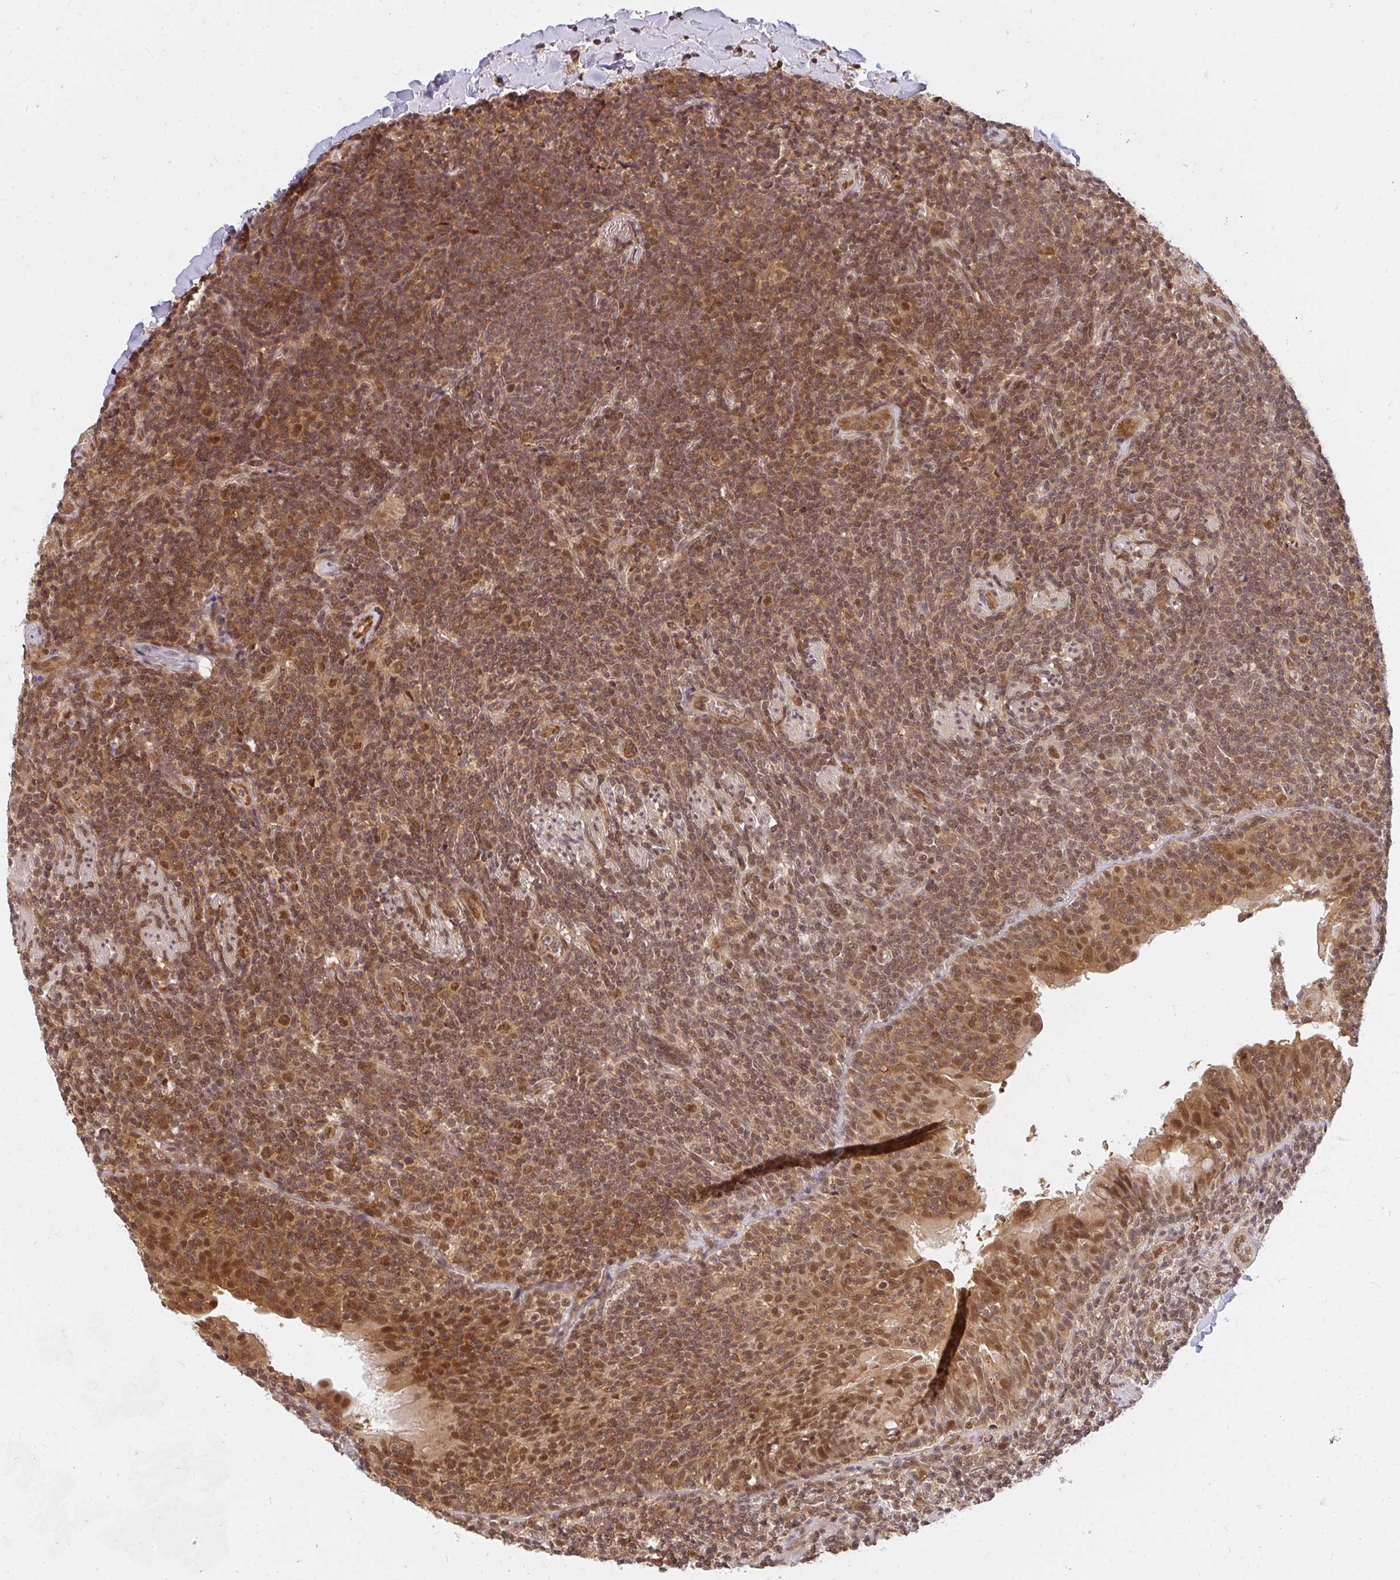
{"staining": {"intensity": "moderate", "quantity": ">75%", "location": "cytoplasmic/membranous,nuclear"}, "tissue": "lymphoma", "cell_type": "Tumor cells", "image_type": "cancer", "snomed": [{"axis": "morphology", "description": "Malignant lymphoma, non-Hodgkin's type, Low grade"}, {"axis": "topography", "description": "Lung"}], "caption": "Immunohistochemical staining of low-grade malignant lymphoma, non-Hodgkin's type shows moderate cytoplasmic/membranous and nuclear protein expression in approximately >75% of tumor cells.", "gene": "GTF3C6", "patient": {"sex": "female", "age": 71}}